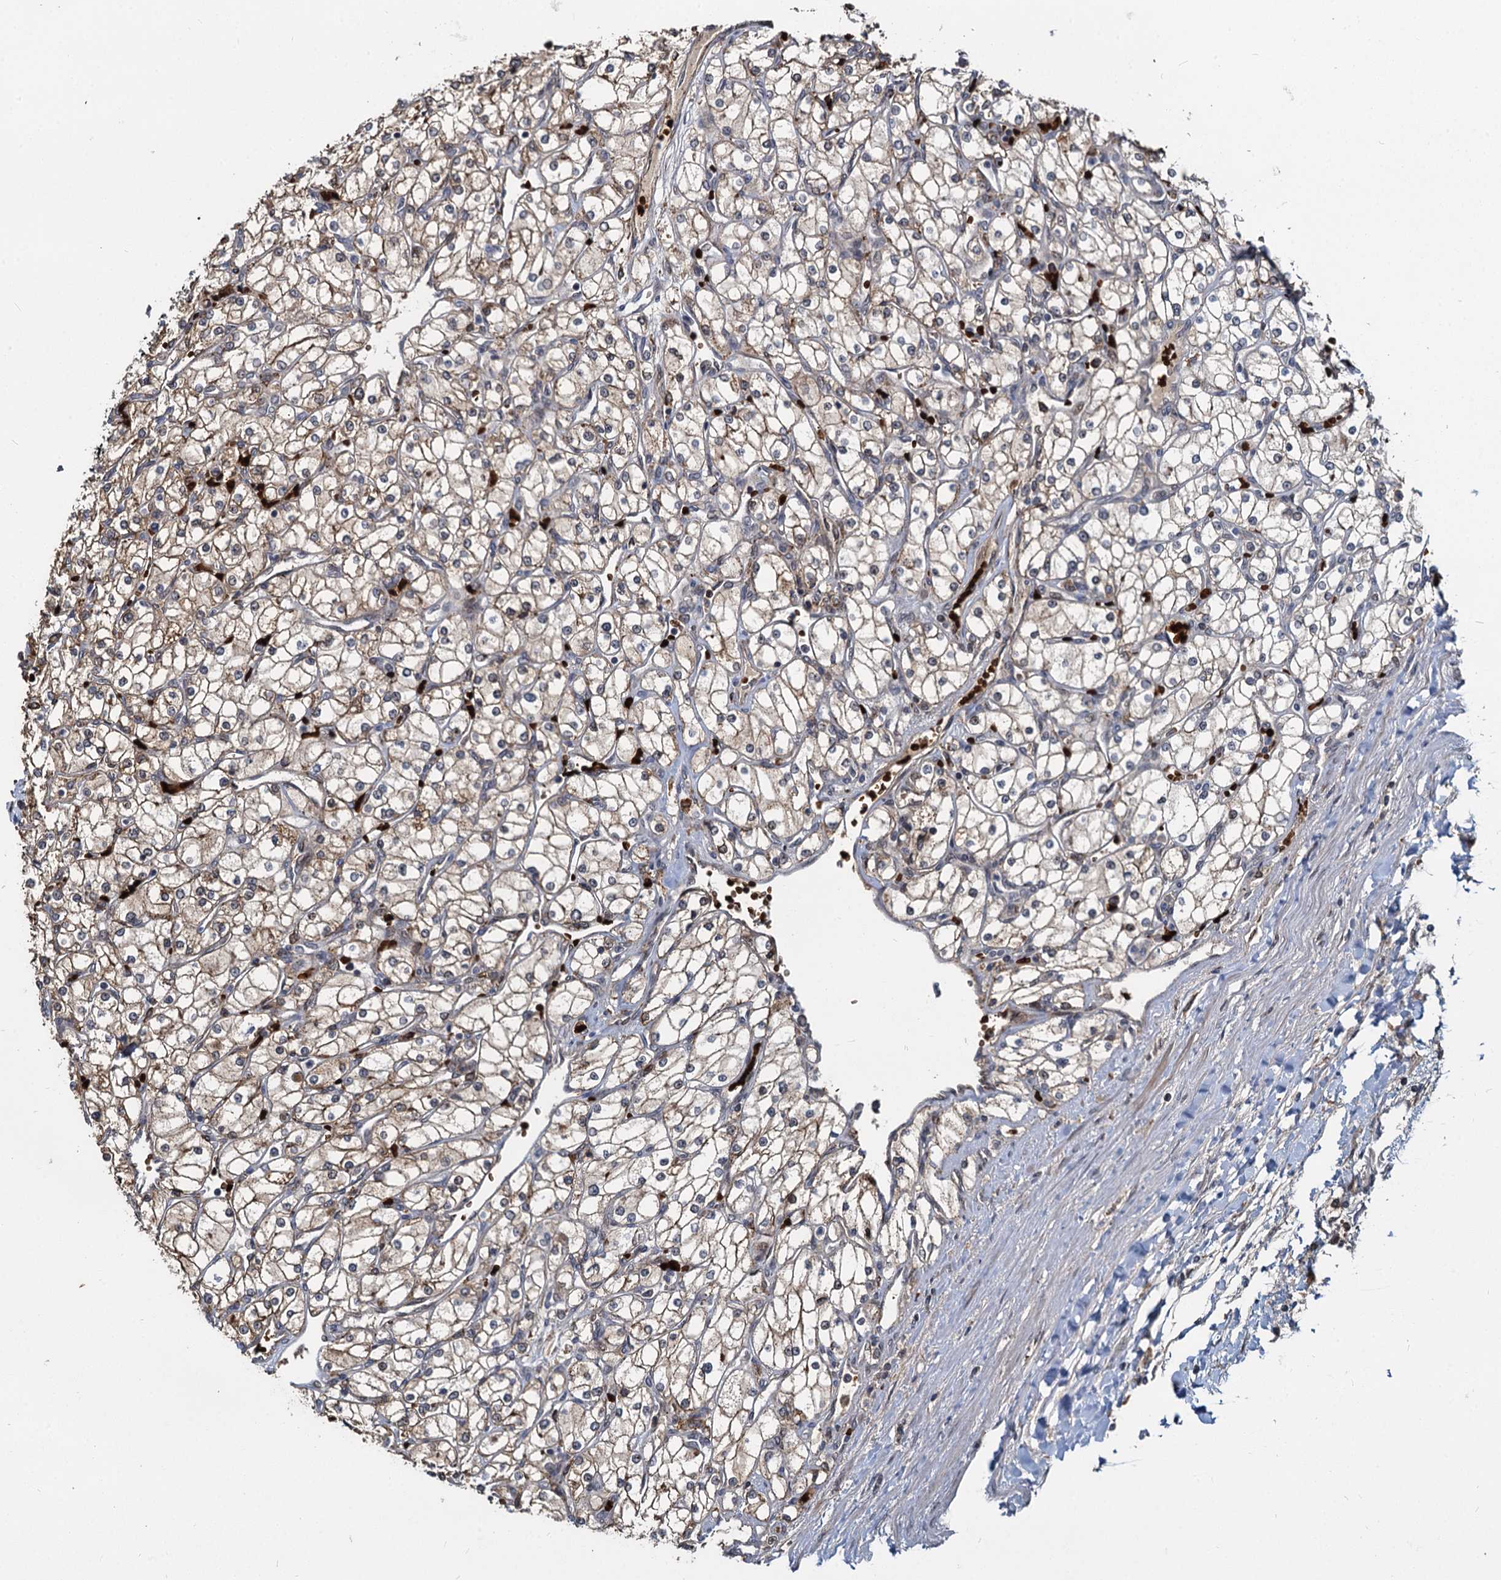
{"staining": {"intensity": "weak", "quantity": "25%-75%", "location": "cytoplasmic/membranous"}, "tissue": "renal cancer", "cell_type": "Tumor cells", "image_type": "cancer", "snomed": [{"axis": "morphology", "description": "Adenocarcinoma, NOS"}, {"axis": "topography", "description": "Kidney"}], "caption": "Protein staining shows weak cytoplasmic/membranous expression in approximately 25%-75% of tumor cells in renal cancer.", "gene": "FANCI", "patient": {"sex": "male", "age": 80}}